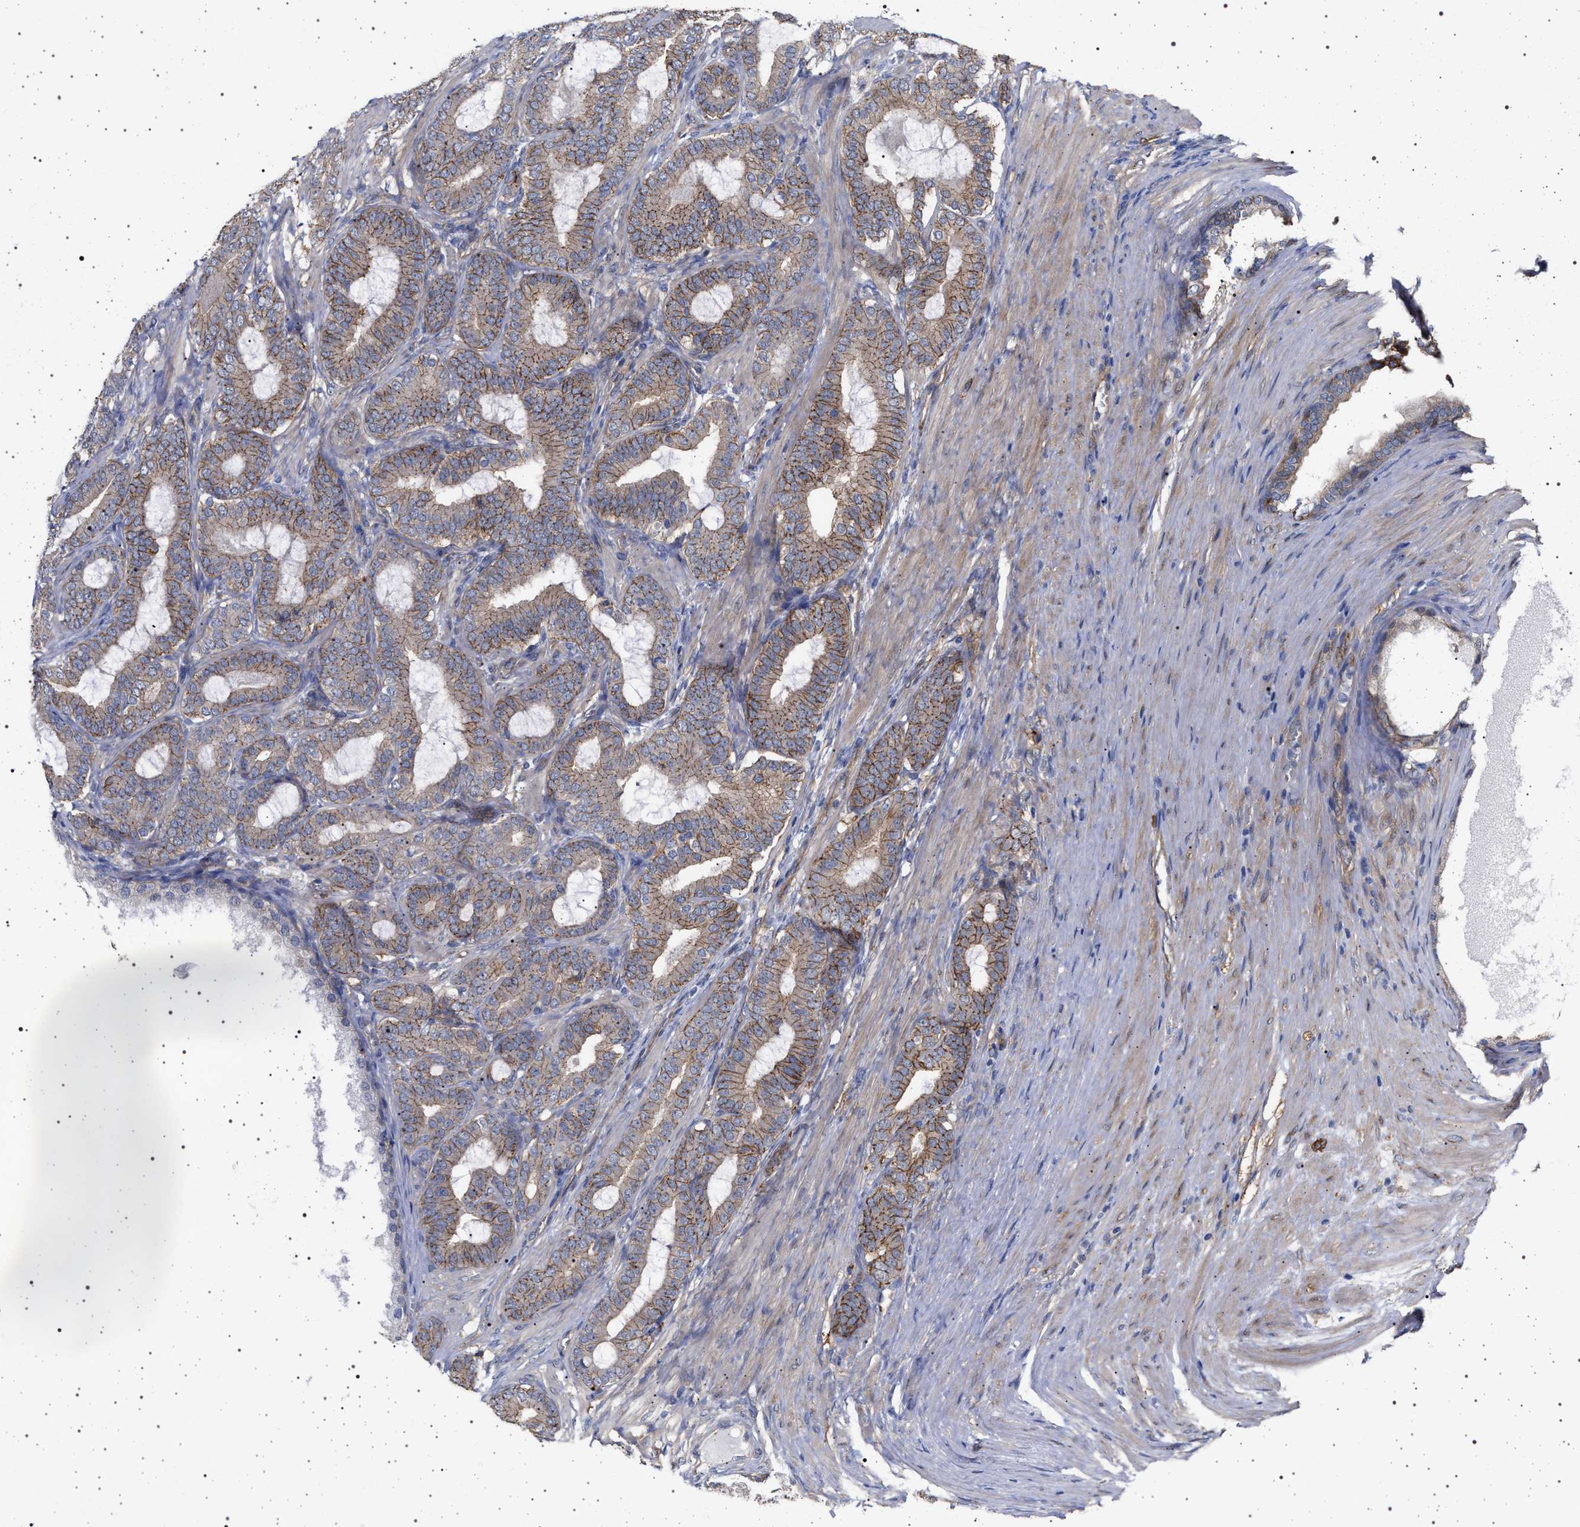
{"staining": {"intensity": "moderate", "quantity": ">75%", "location": "cytoplasmic/membranous"}, "tissue": "prostate cancer", "cell_type": "Tumor cells", "image_type": "cancer", "snomed": [{"axis": "morphology", "description": "Adenocarcinoma, High grade"}, {"axis": "topography", "description": "Prostate"}], "caption": "DAB (3,3'-diaminobenzidine) immunohistochemical staining of human prostate cancer (high-grade adenocarcinoma) displays moderate cytoplasmic/membranous protein positivity in approximately >75% of tumor cells.", "gene": "IFT20", "patient": {"sex": "male", "age": 60}}